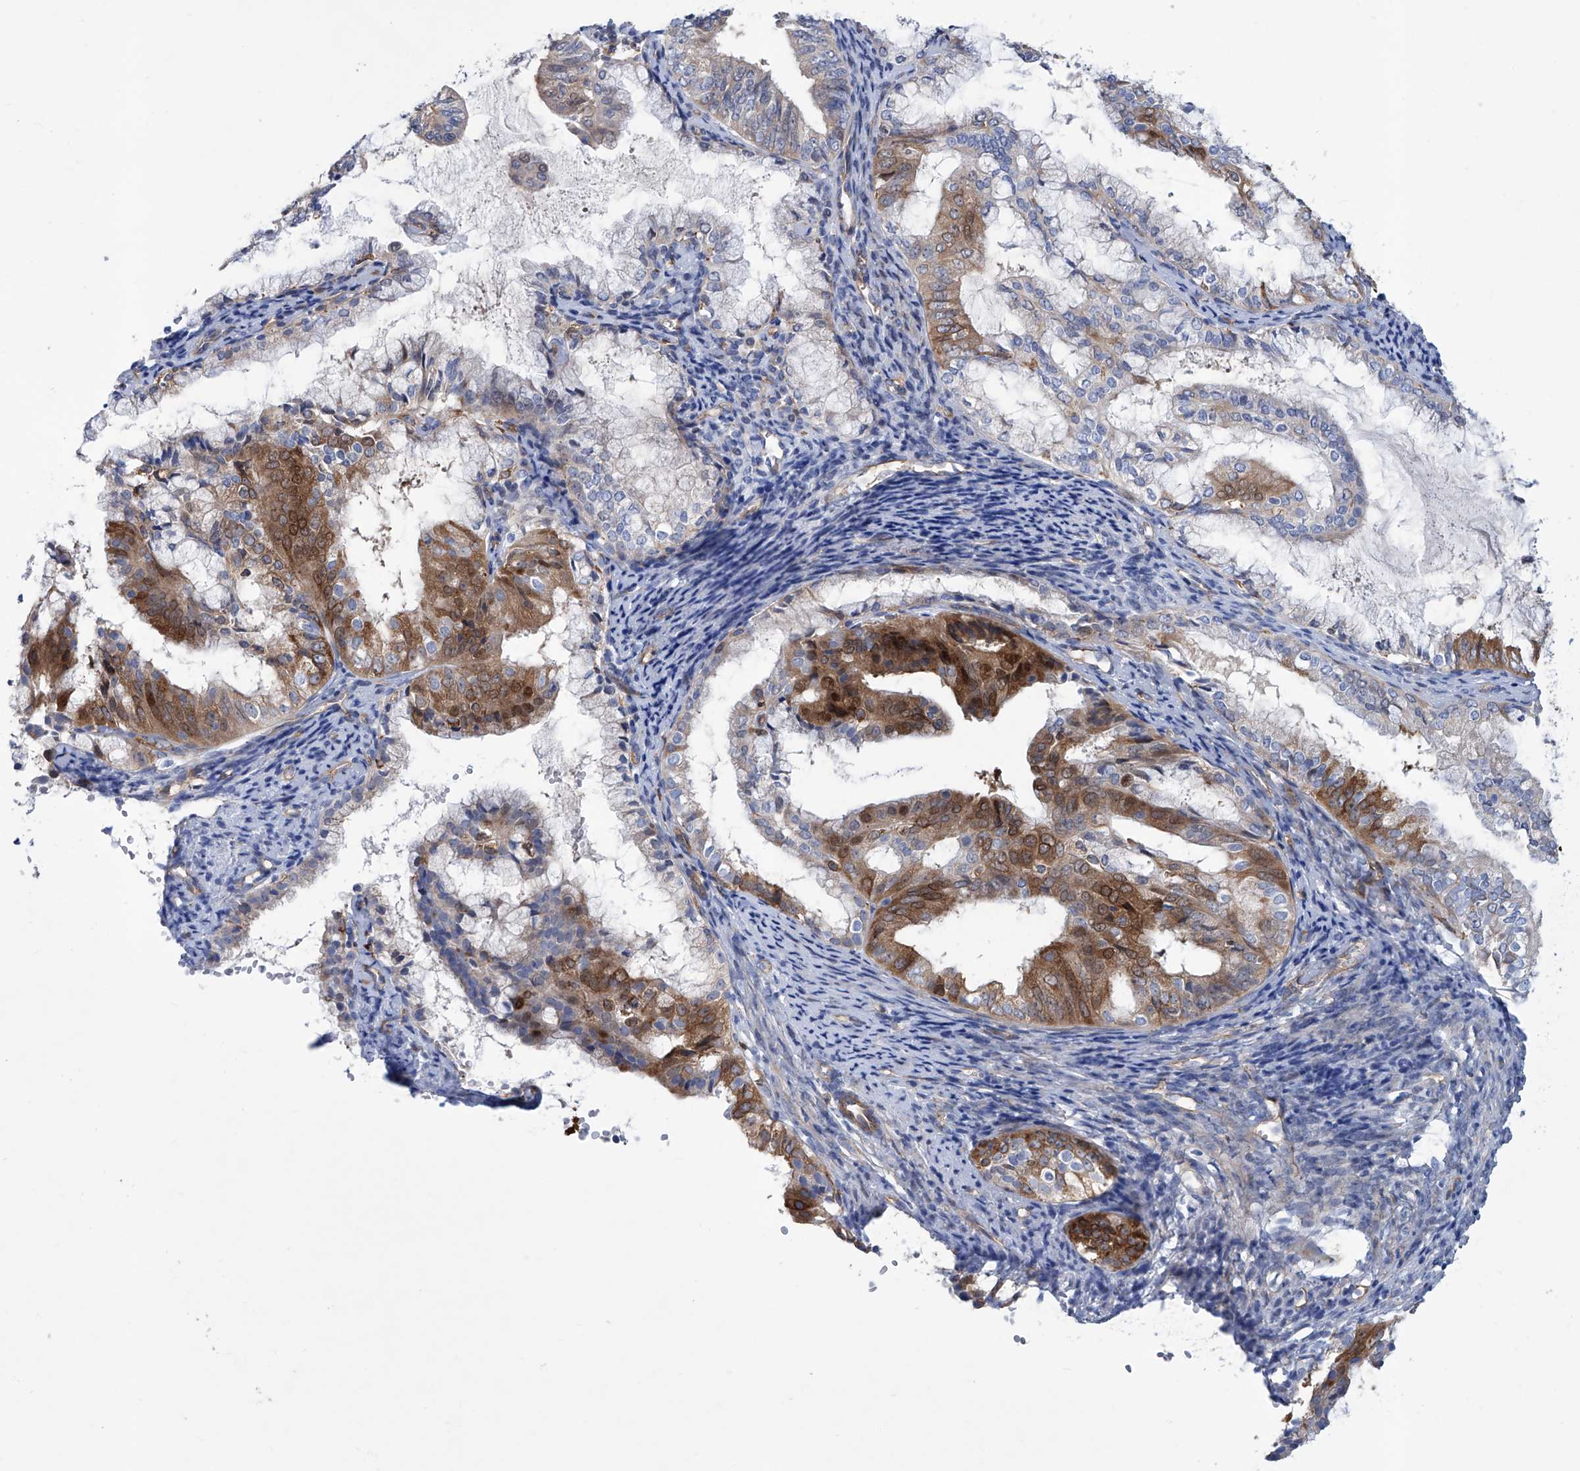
{"staining": {"intensity": "moderate", "quantity": "25%-75%", "location": "cytoplasmic/membranous"}, "tissue": "endometrial cancer", "cell_type": "Tumor cells", "image_type": "cancer", "snomed": [{"axis": "morphology", "description": "Adenocarcinoma, NOS"}, {"axis": "topography", "description": "Endometrium"}], "caption": "Human endometrial cancer (adenocarcinoma) stained for a protein (brown) shows moderate cytoplasmic/membranous positive positivity in about 25%-75% of tumor cells.", "gene": "TNN", "patient": {"sex": "female", "age": 63}}